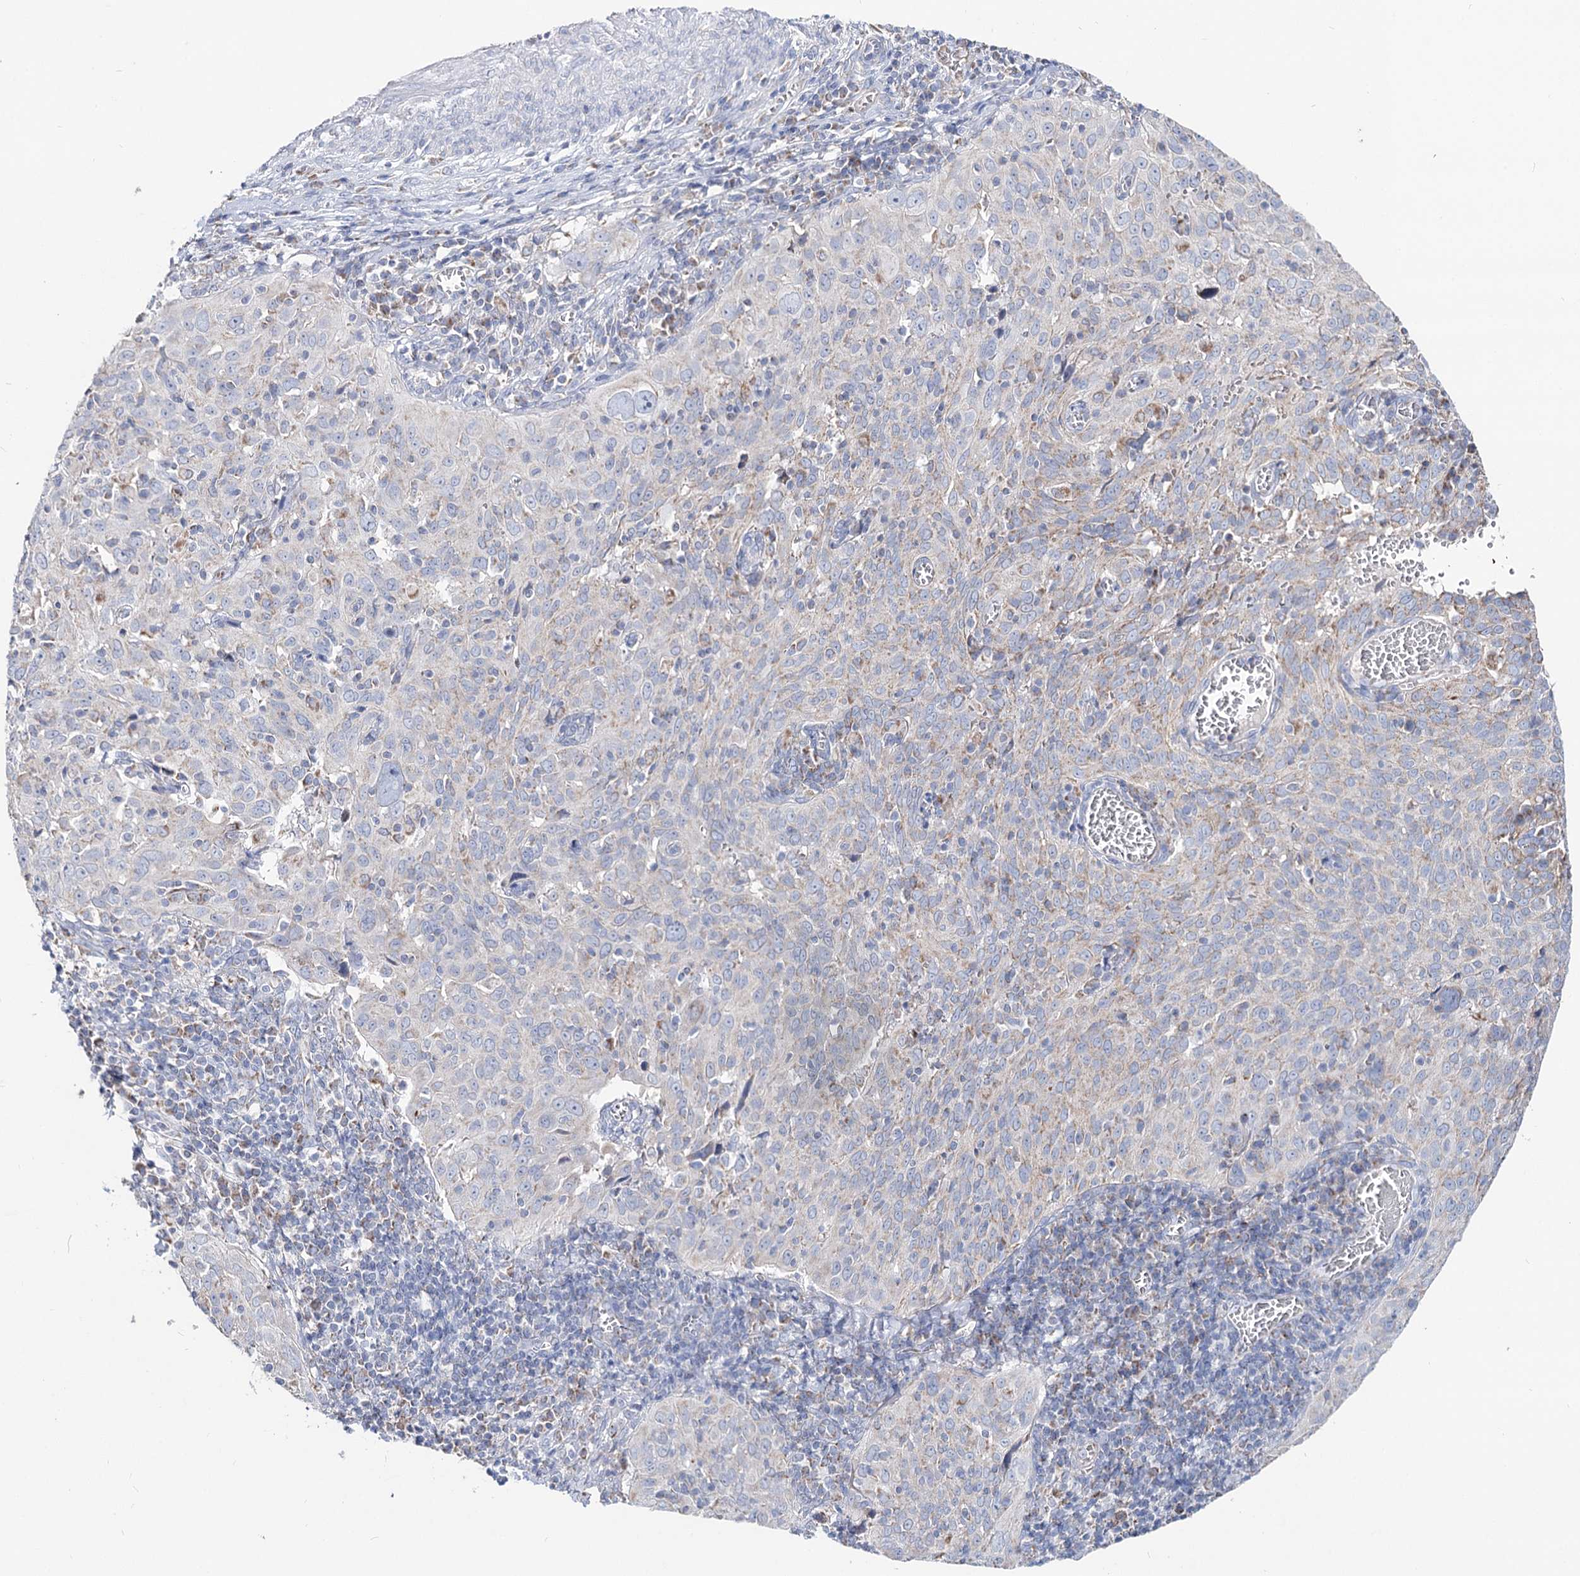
{"staining": {"intensity": "negative", "quantity": "none", "location": "none"}, "tissue": "cervical cancer", "cell_type": "Tumor cells", "image_type": "cancer", "snomed": [{"axis": "morphology", "description": "Squamous cell carcinoma, NOS"}, {"axis": "topography", "description": "Cervix"}], "caption": "There is no significant positivity in tumor cells of squamous cell carcinoma (cervical).", "gene": "MCCC2", "patient": {"sex": "female", "age": 31}}